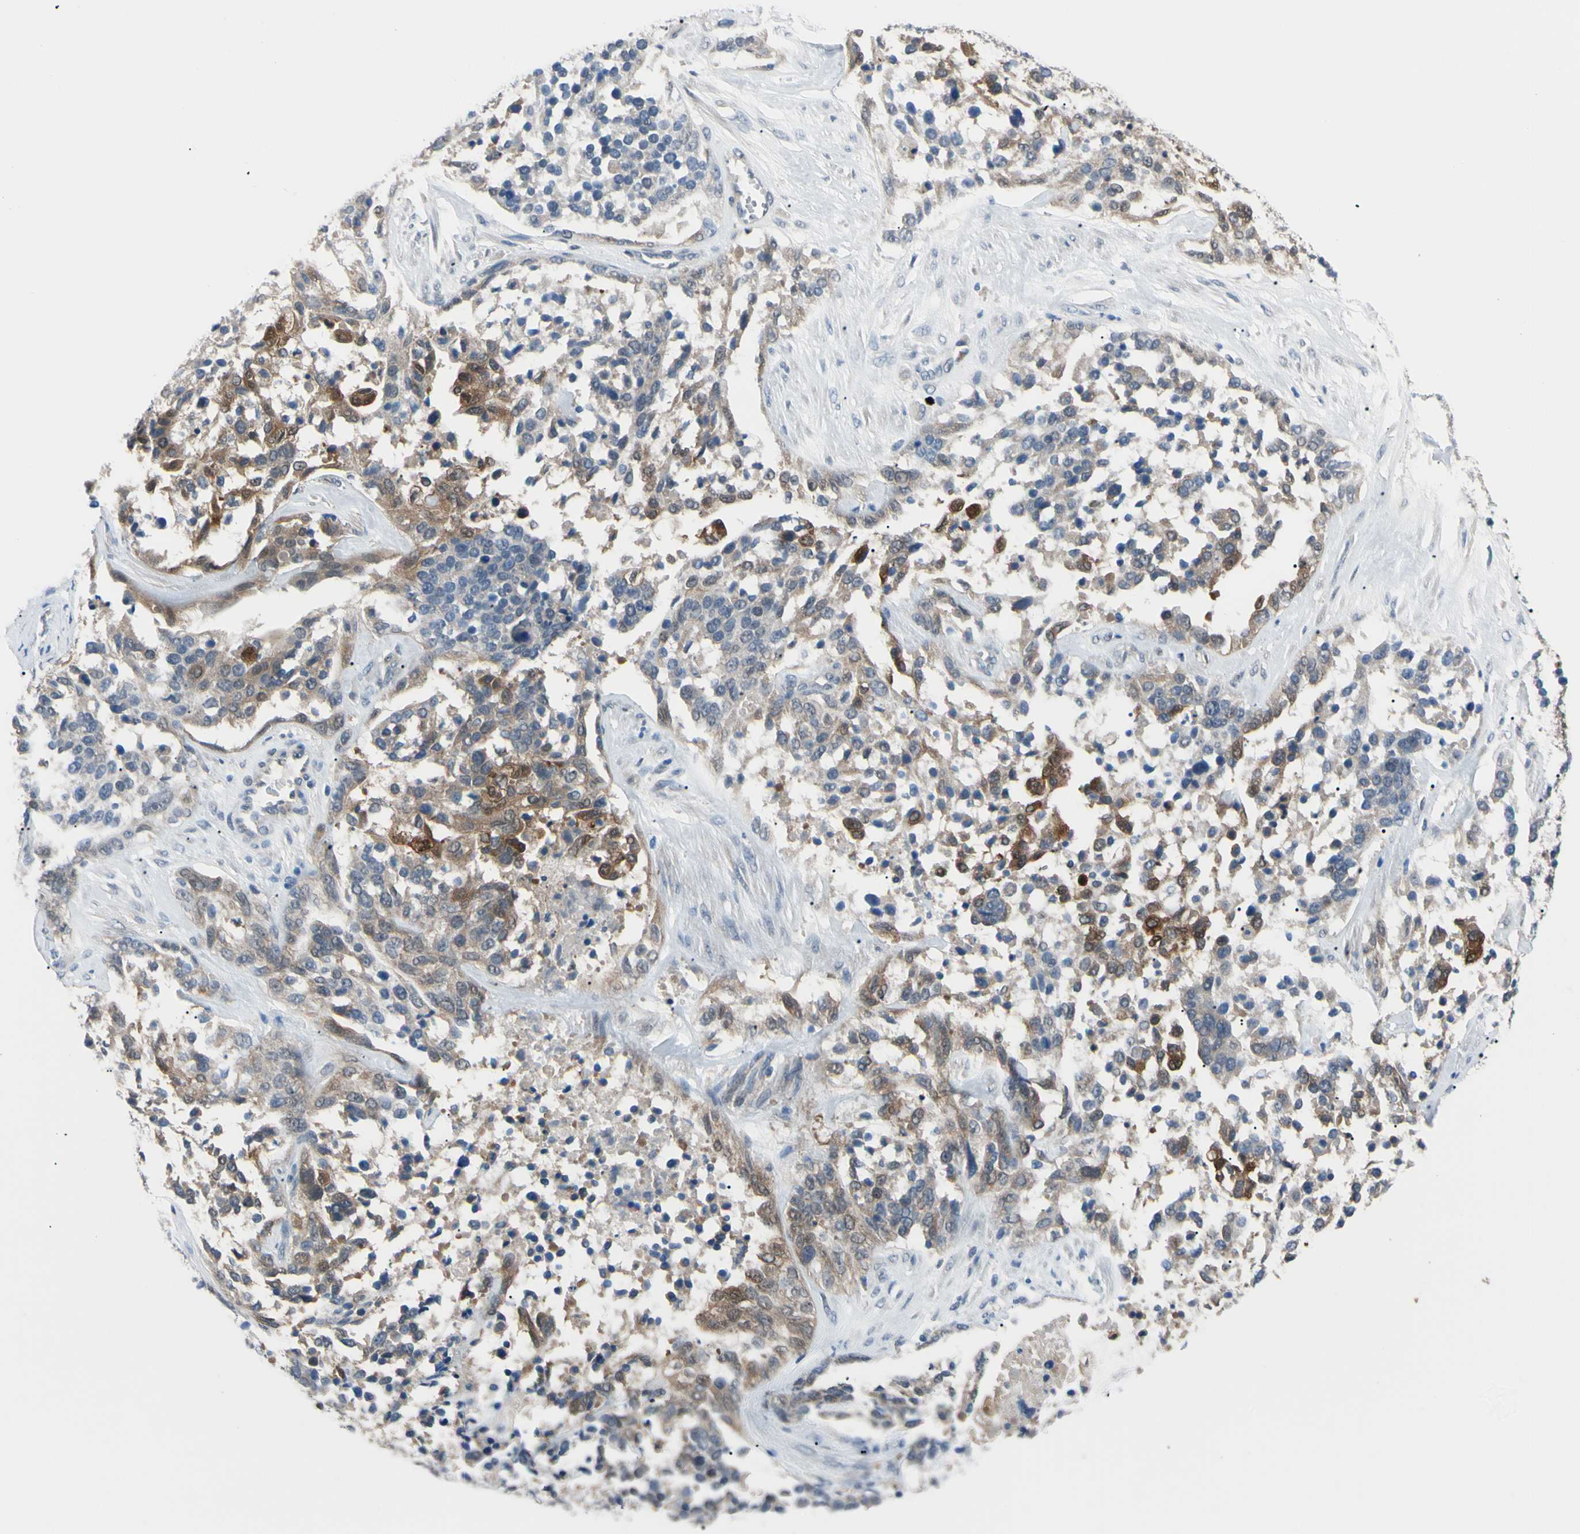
{"staining": {"intensity": "moderate", "quantity": "25%-75%", "location": "cytoplasmic/membranous,nuclear"}, "tissue": "ovarian cancer", "cell_type": "Tumor cells", "image_type": "cancer", "snomed": [{"axis": "morphology", "description": "Cystadenocarcinoma, serous, NOS"}, {"axis": "topography", "description": "Ovary"}], "caption": "Protein analysis of serous cystadenocarcinoma (ovarian) tissue shows moderate cytoplasmic/membranous and nuclear staining in about 25%-75% of tumor cells. (DAB IHC, brown staining for protein, blue staining for nuclei).", "gene": "NOL3", "patient": {"sex": "female", "age": 44}}